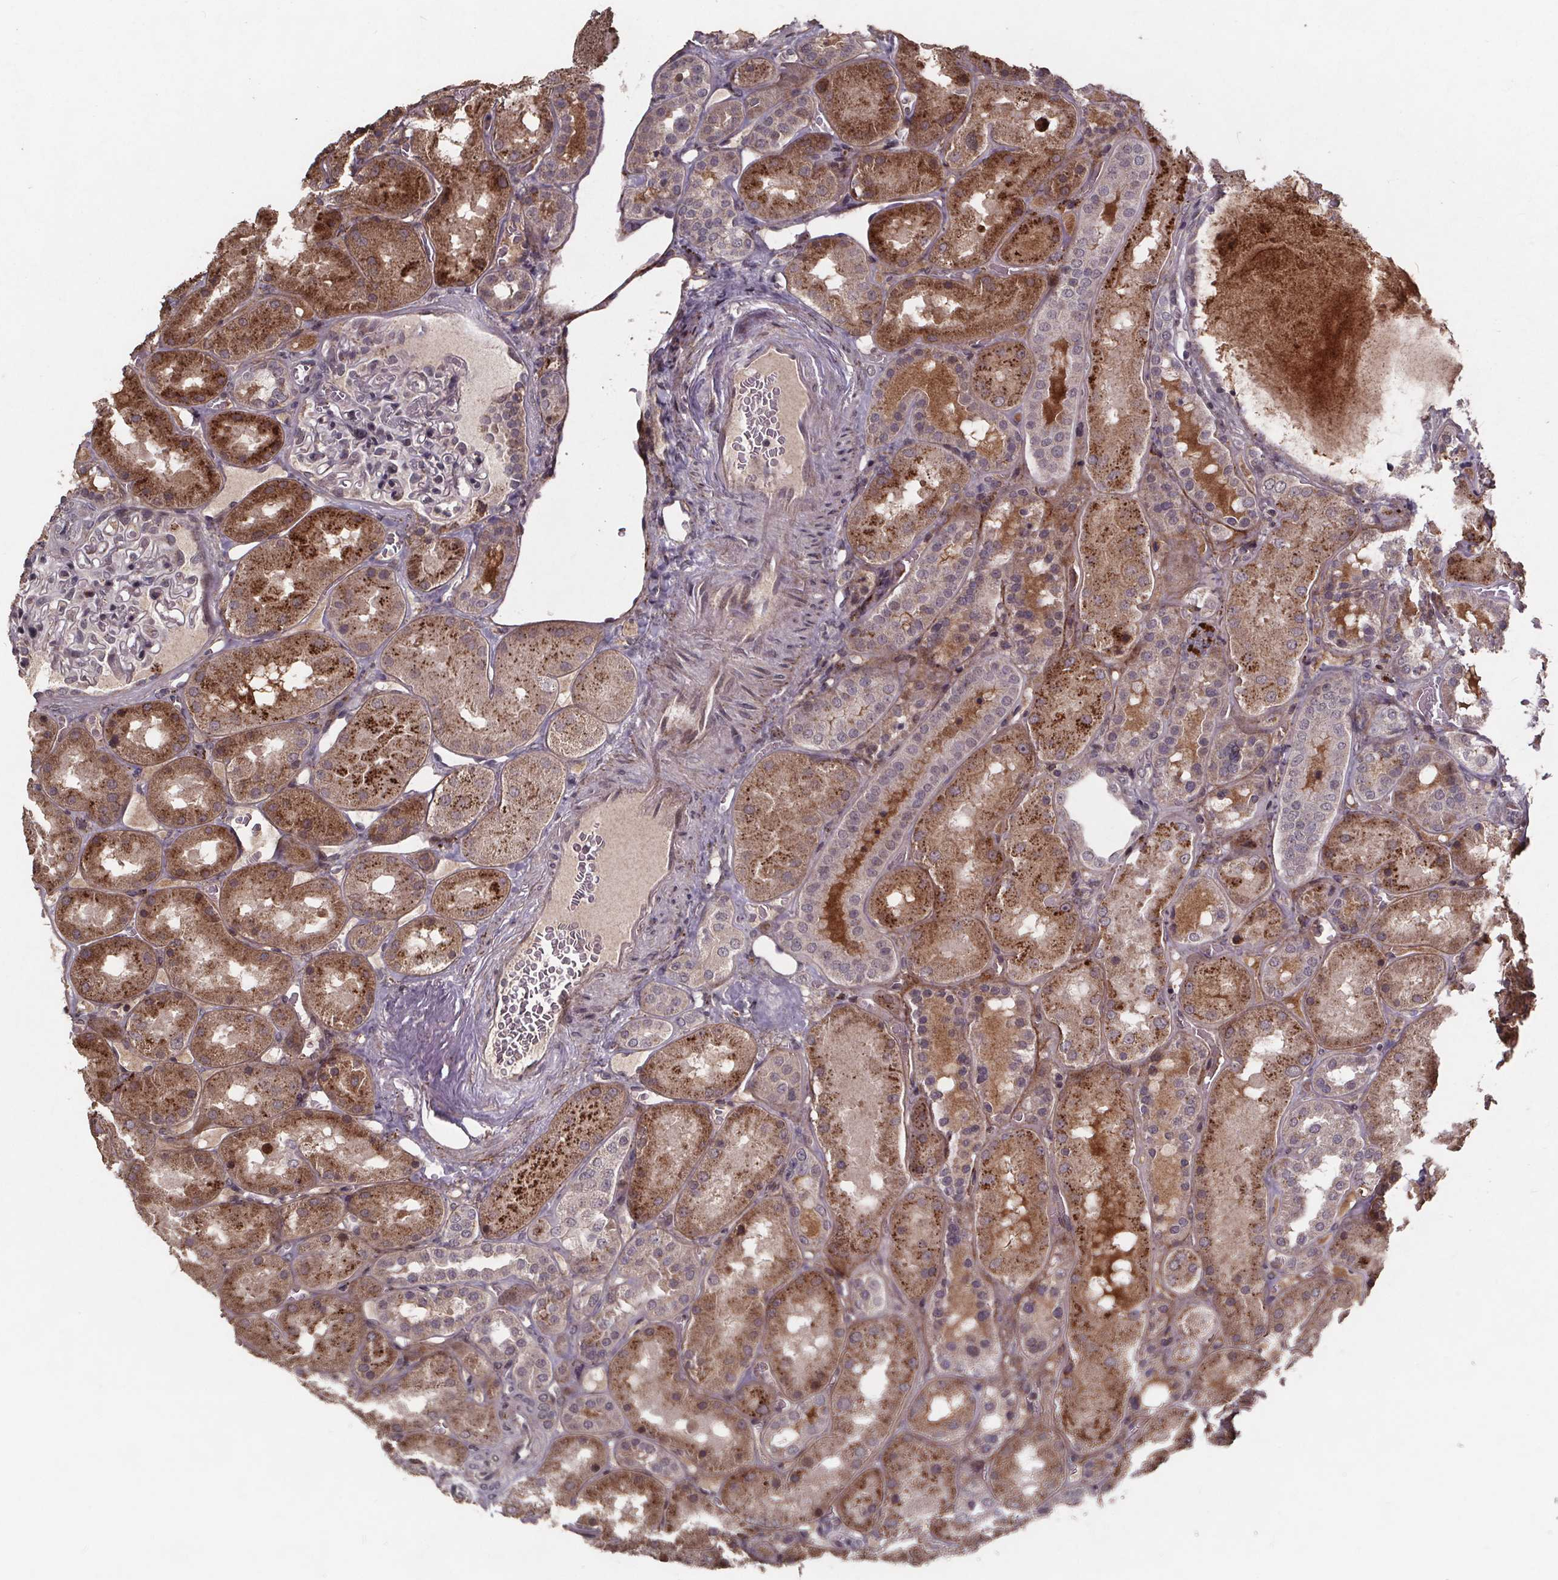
{"staining": {"intensity": "weak", "quantity": "<25%", "location": "cytoplasmic/membranous,nuclear"}, "tissue": "kidney", "cell_type": "Cells in glomeruli", "image_type": "normal", "snomed": [{"axis": "morphology", "description": "Normal tissue, NOS"}, {"axis": "topography", "description": "Kidney"}], "caption": "Cells in glomeruli are negative for brown protein staining in normal kidney. The staining was performed using DAB to visualize the protein expression in brown, while the nuclei were stained in blue with hematoxylin (Magnification: 20x).", "gene": "GPX3", "patient": {"sex": "male", "age": 73}}